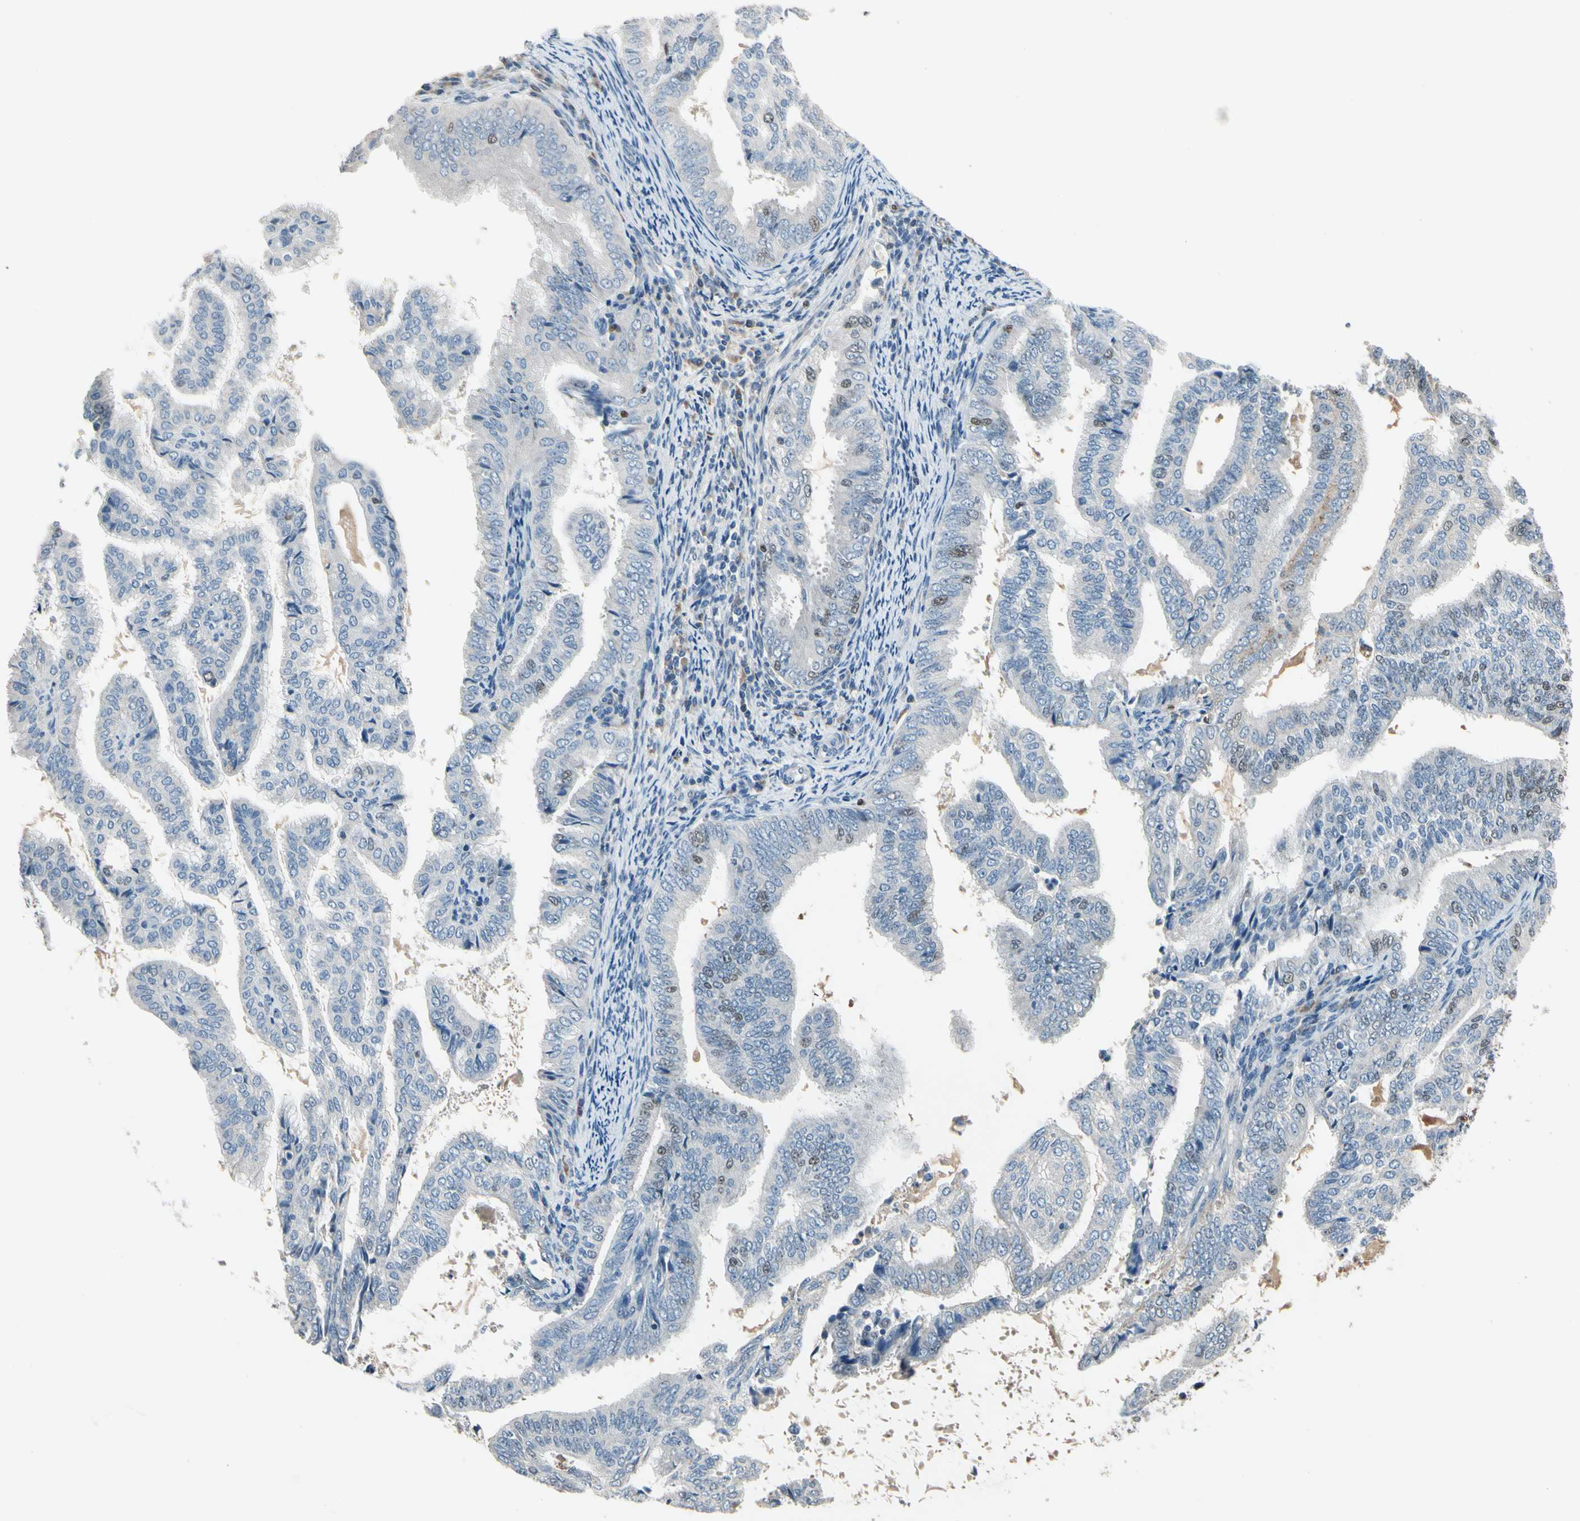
{"staining": {"intensity": "moderate", "quantity": "<25%", "location": "nuclear"}, "tissue": "endometrial cancer", "cell_type": "Tumor cells", "image_type": "cancer", "snomed": [{"axis": "morphology", "description": "Adenocarcinoma, NOS"}, {"axis": "topography", "description": "Endometrium"}], "caption": "Protein expression by IHC demonstrates moderate nuclear staining in about <25% of tumor cells in endometrial cancer.", "gene": "ZKSCAN4", "patient": {"sex": "female", "age": 58}}